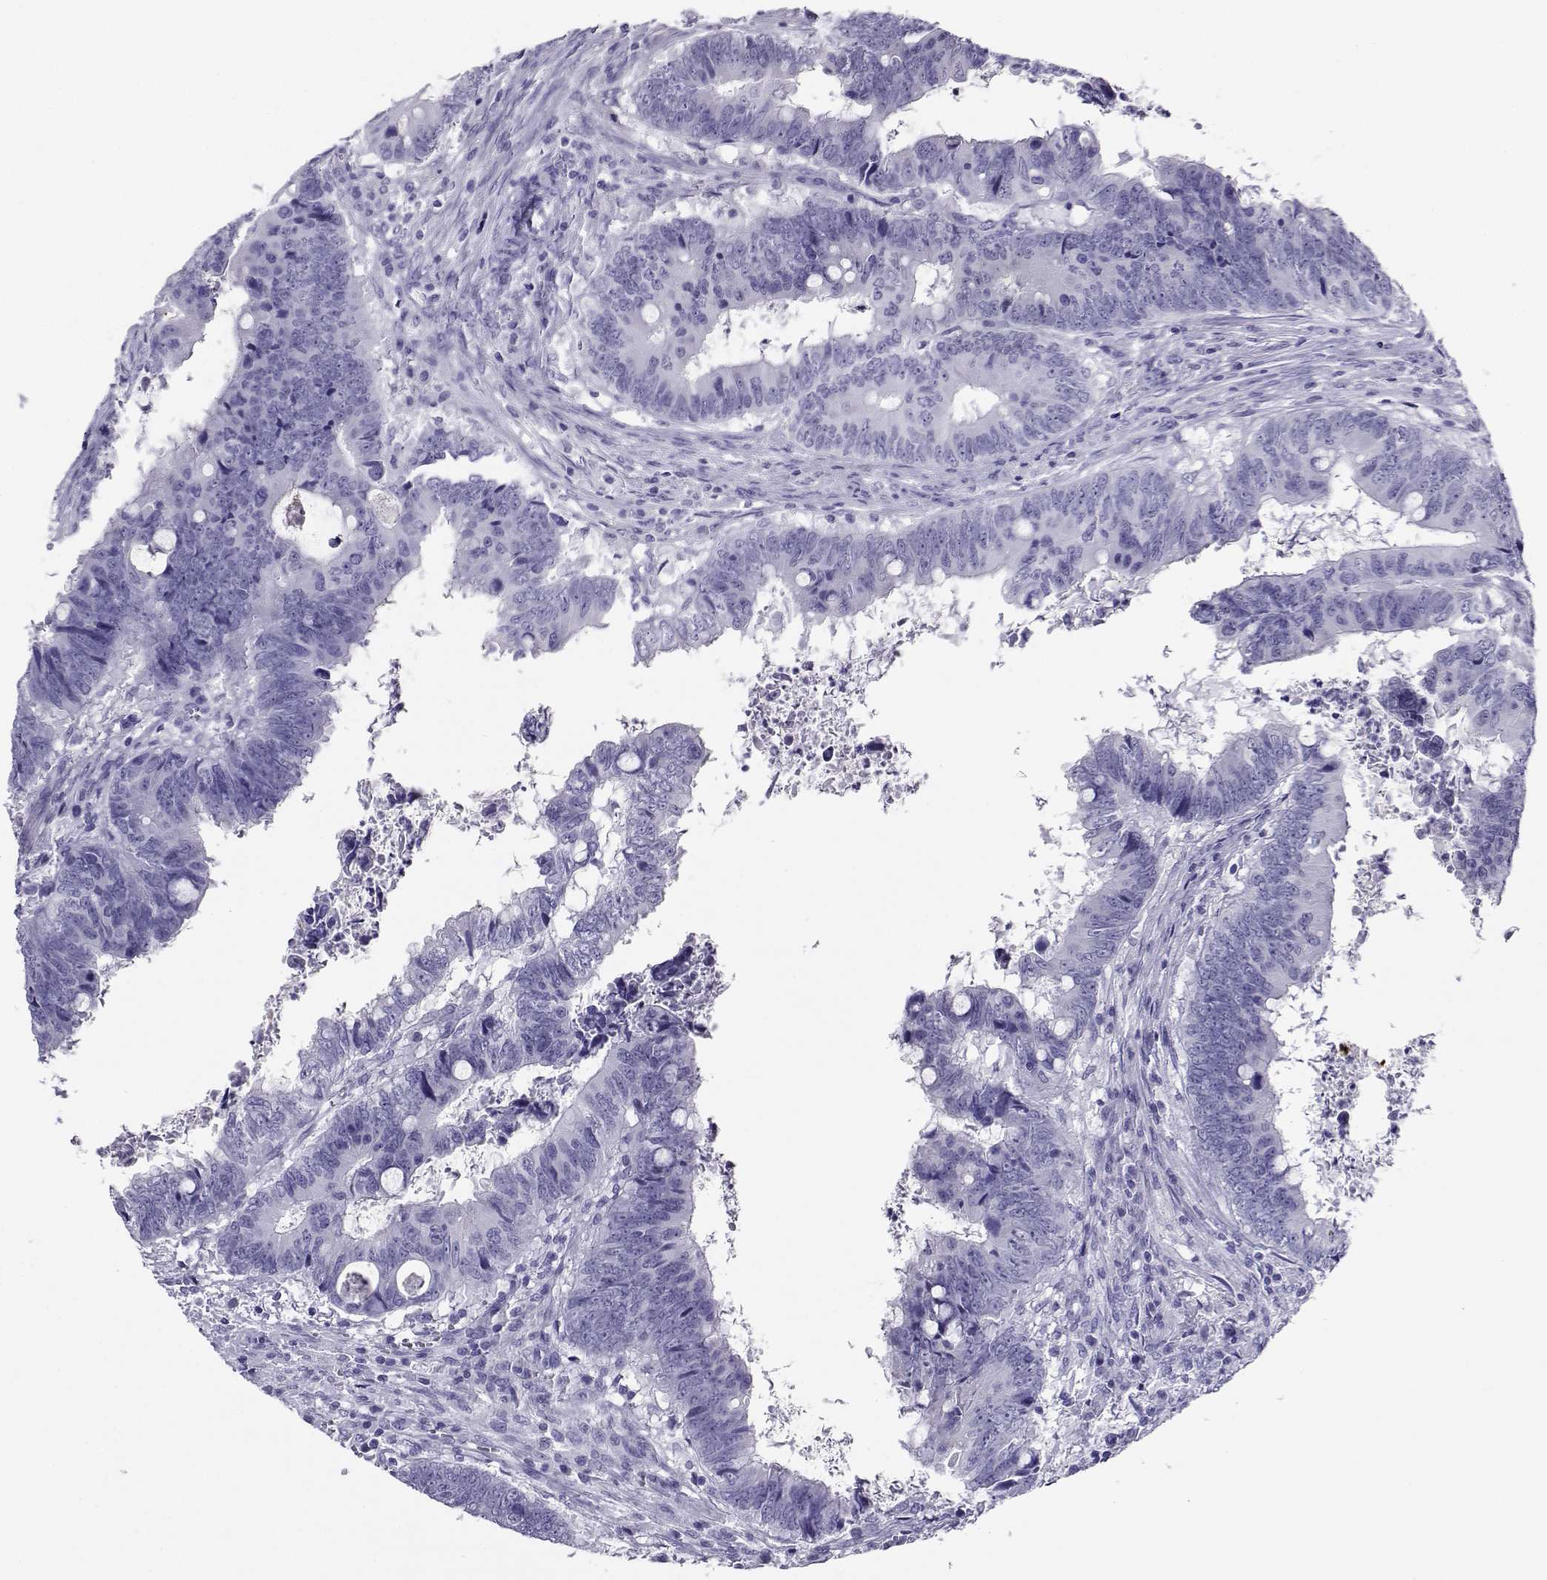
{"staining": {"intensity": "negative", "quantity": "none", "location": "none"}, "tissue": "colorectal cancer", "cell_type": "Tumor cells", "image_type": "cancer", "snomed": [{"axis": "morphology", "description": "Adenocarcinoma, NOS"}, {"axis": "topography", "description": "Colon"}], "caption": "This is an immunohistochemistry (IHC) photomicrograph of human colorectal cancer (adenocarcinoma). There is no positivity in tumor cells.", "gene": "RHOXF2", "patient": {"sex": "female", "age": 82}}